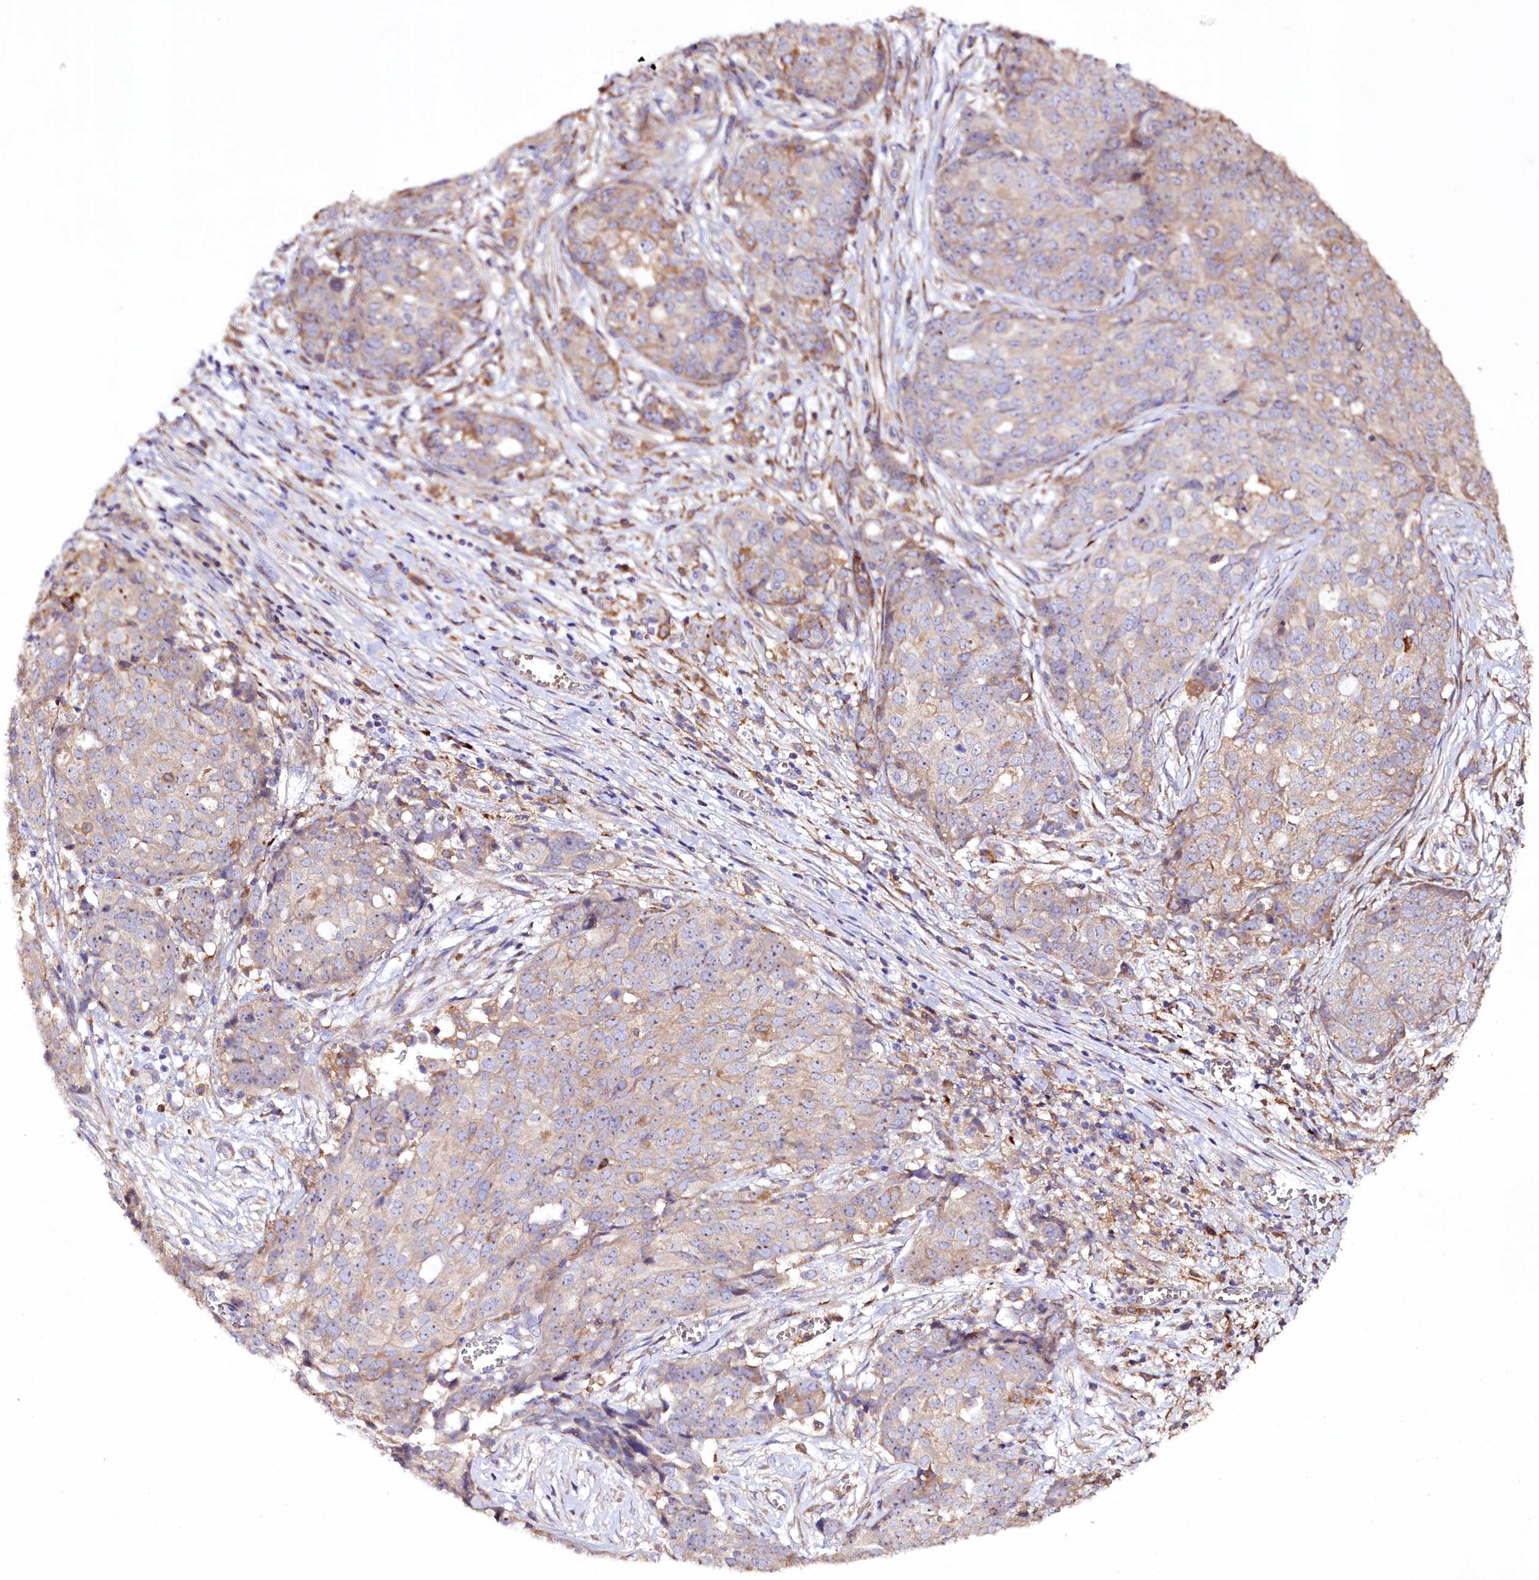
{"staining": {"intensity": "weak", "quantity": "<25%", "location": "cytoplasmic/membranous"}, "tissue": "ovarian cancer", "cell_type": "Tumor cells", "image_type": "cancer", "snomed": [{"axis": "morphology", "description": "Cystadenocarcinoma, serous, NOS"}, {"axis": "topography", "description": "Soft tissue"}, {"axis": "topography", "description": "Ovary"}], "caption": "Immunohistochemistry (IHC) micrograph of human ovarian cancer (serous cystadenocarcinoma) stained for a protein (brown), which reveals no expression in tumor cells. (IHC, brightfield microscopy, high magnification).", "gene": "DMXL2", "patient": {"sex": "female", "age": 57}}